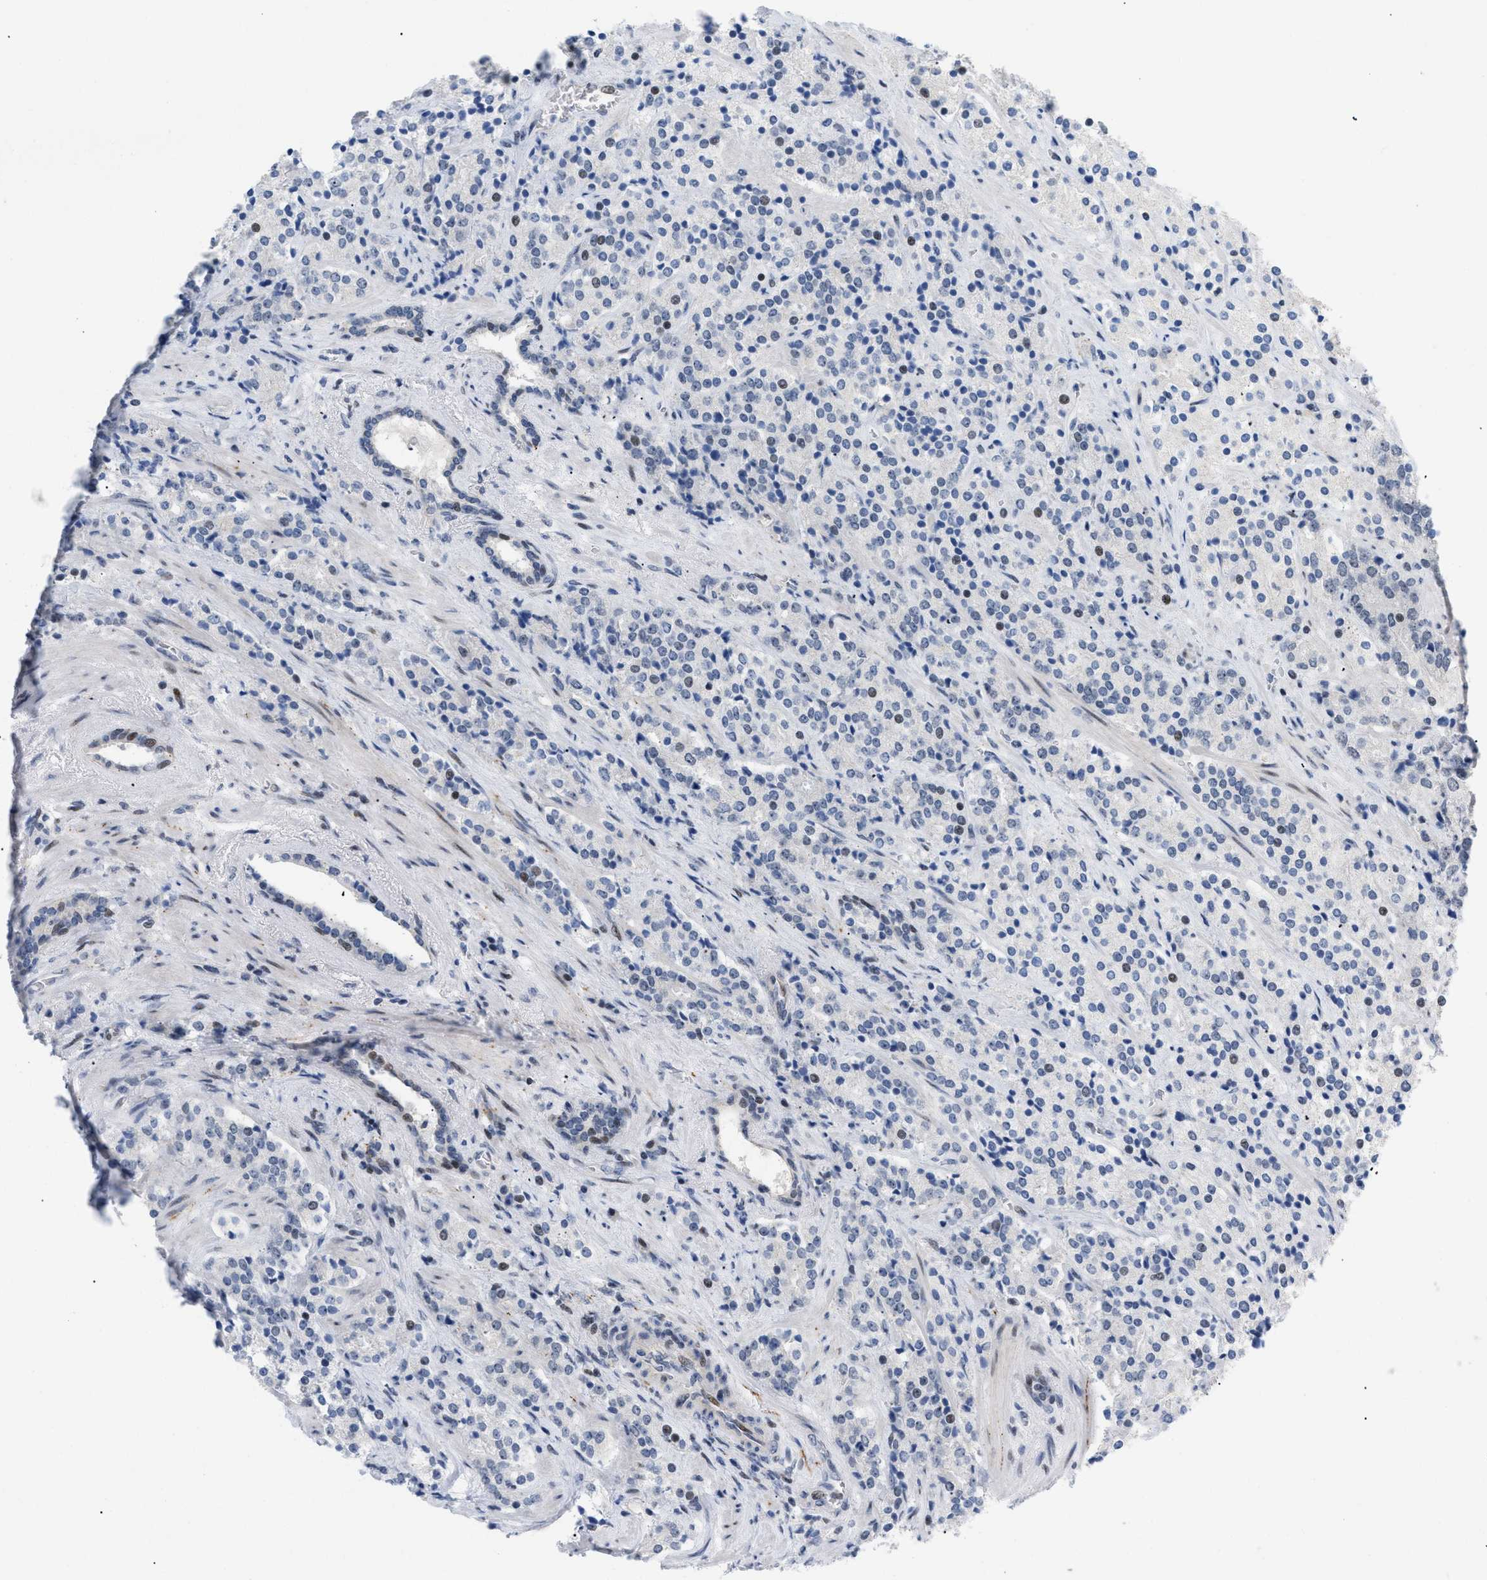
{"staining": {"intensity": "weak", "quantity": "<25%", "location": "nuclear"}, "tissue": "prostate cancer", "cell_type": "Tumor cells", "image_type": "cancer", "snomed": [{"axis": "morphology", "description": "Adenocarcinoma, High grade"}, {"axis": "topography", "description": "Prostate"}], "caption": "Prostate cancer (adenocarcinoma (high-grade)) was stained to show a protein in brown. There is no significant staining in tumor cells.", "gene": "MED1", "patient": {"sex": "male", "age": 71}}